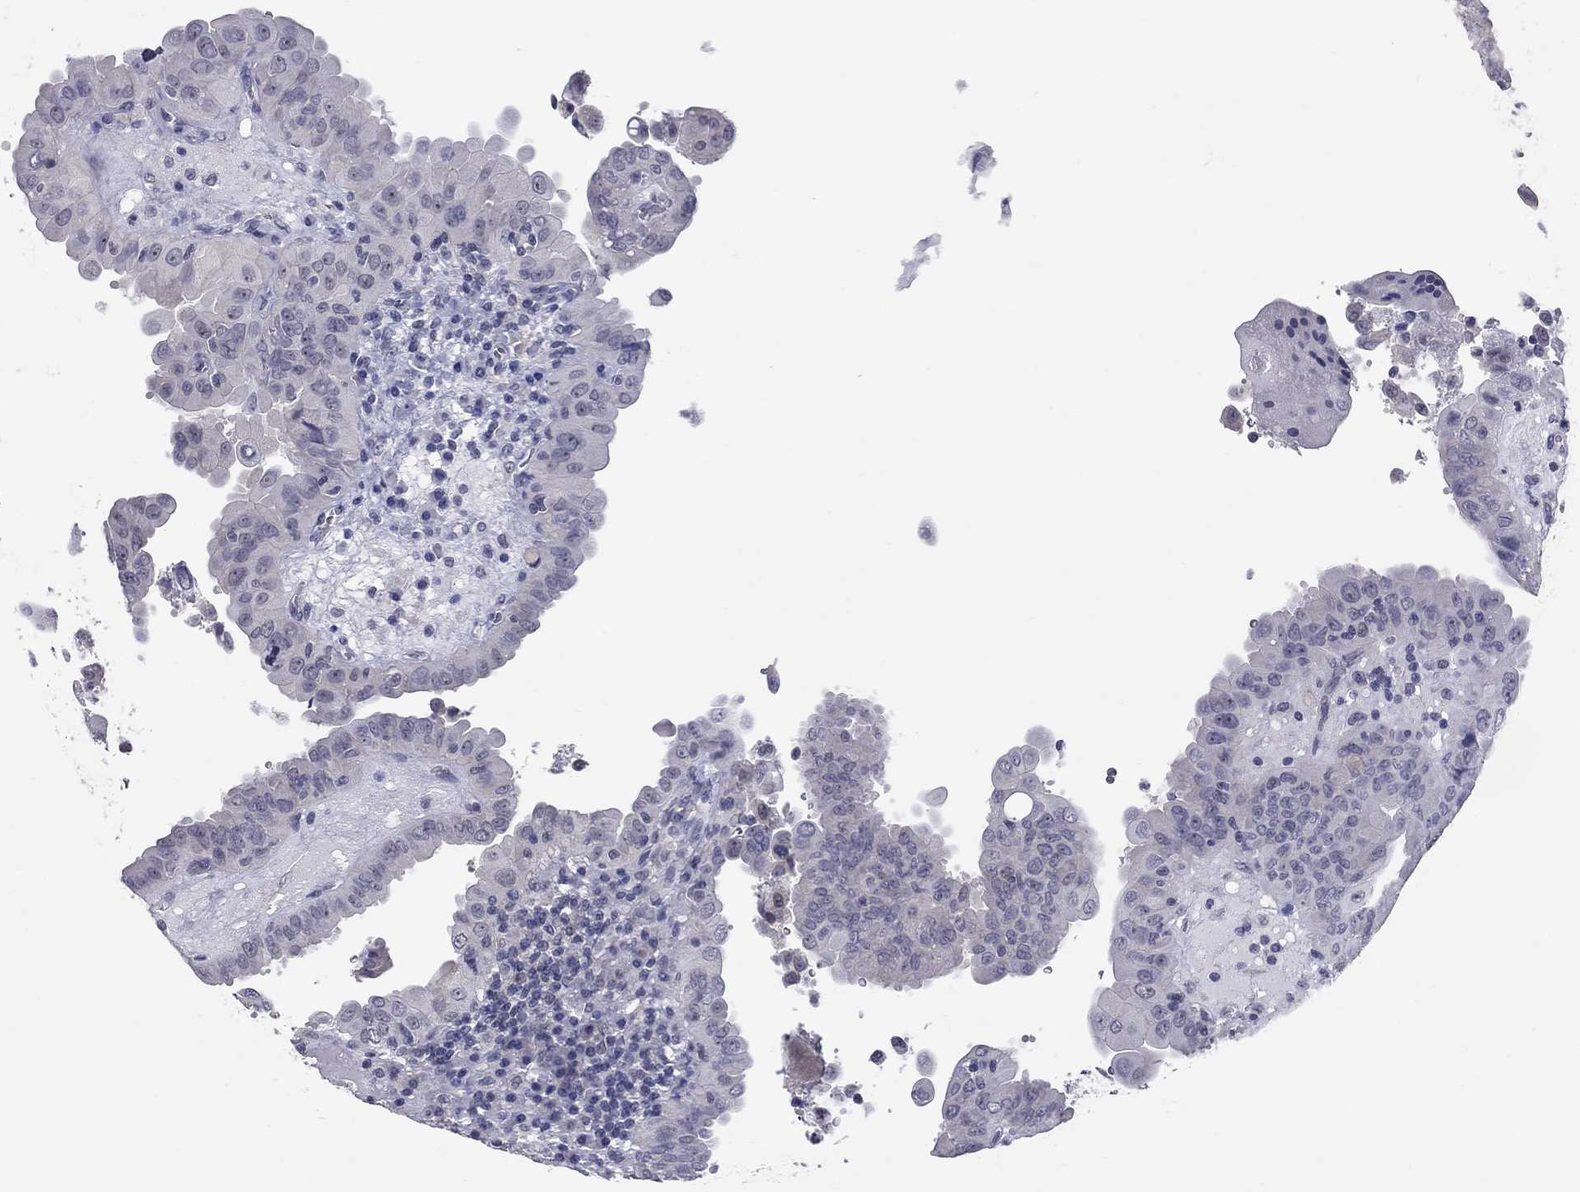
{"staining": {"intensity": "negative", "quantity": "none", "location": "none"}, "tissue": "thyroid cancer", "cell_type": "Tumor cells", "image_type": "cancer", "snomed": [{"axis": "morphology", "description": "Papillary adenocarcinoma, NOS"}, {"axis": "topography", "description": "Thyroid gland"}], "caption": "There is no significant staining in tumor cells of thyroid cancer (papillary adenocarcinoma).", "gene": "SHOC2", "patient": {"sex": "female", "age": 37}}